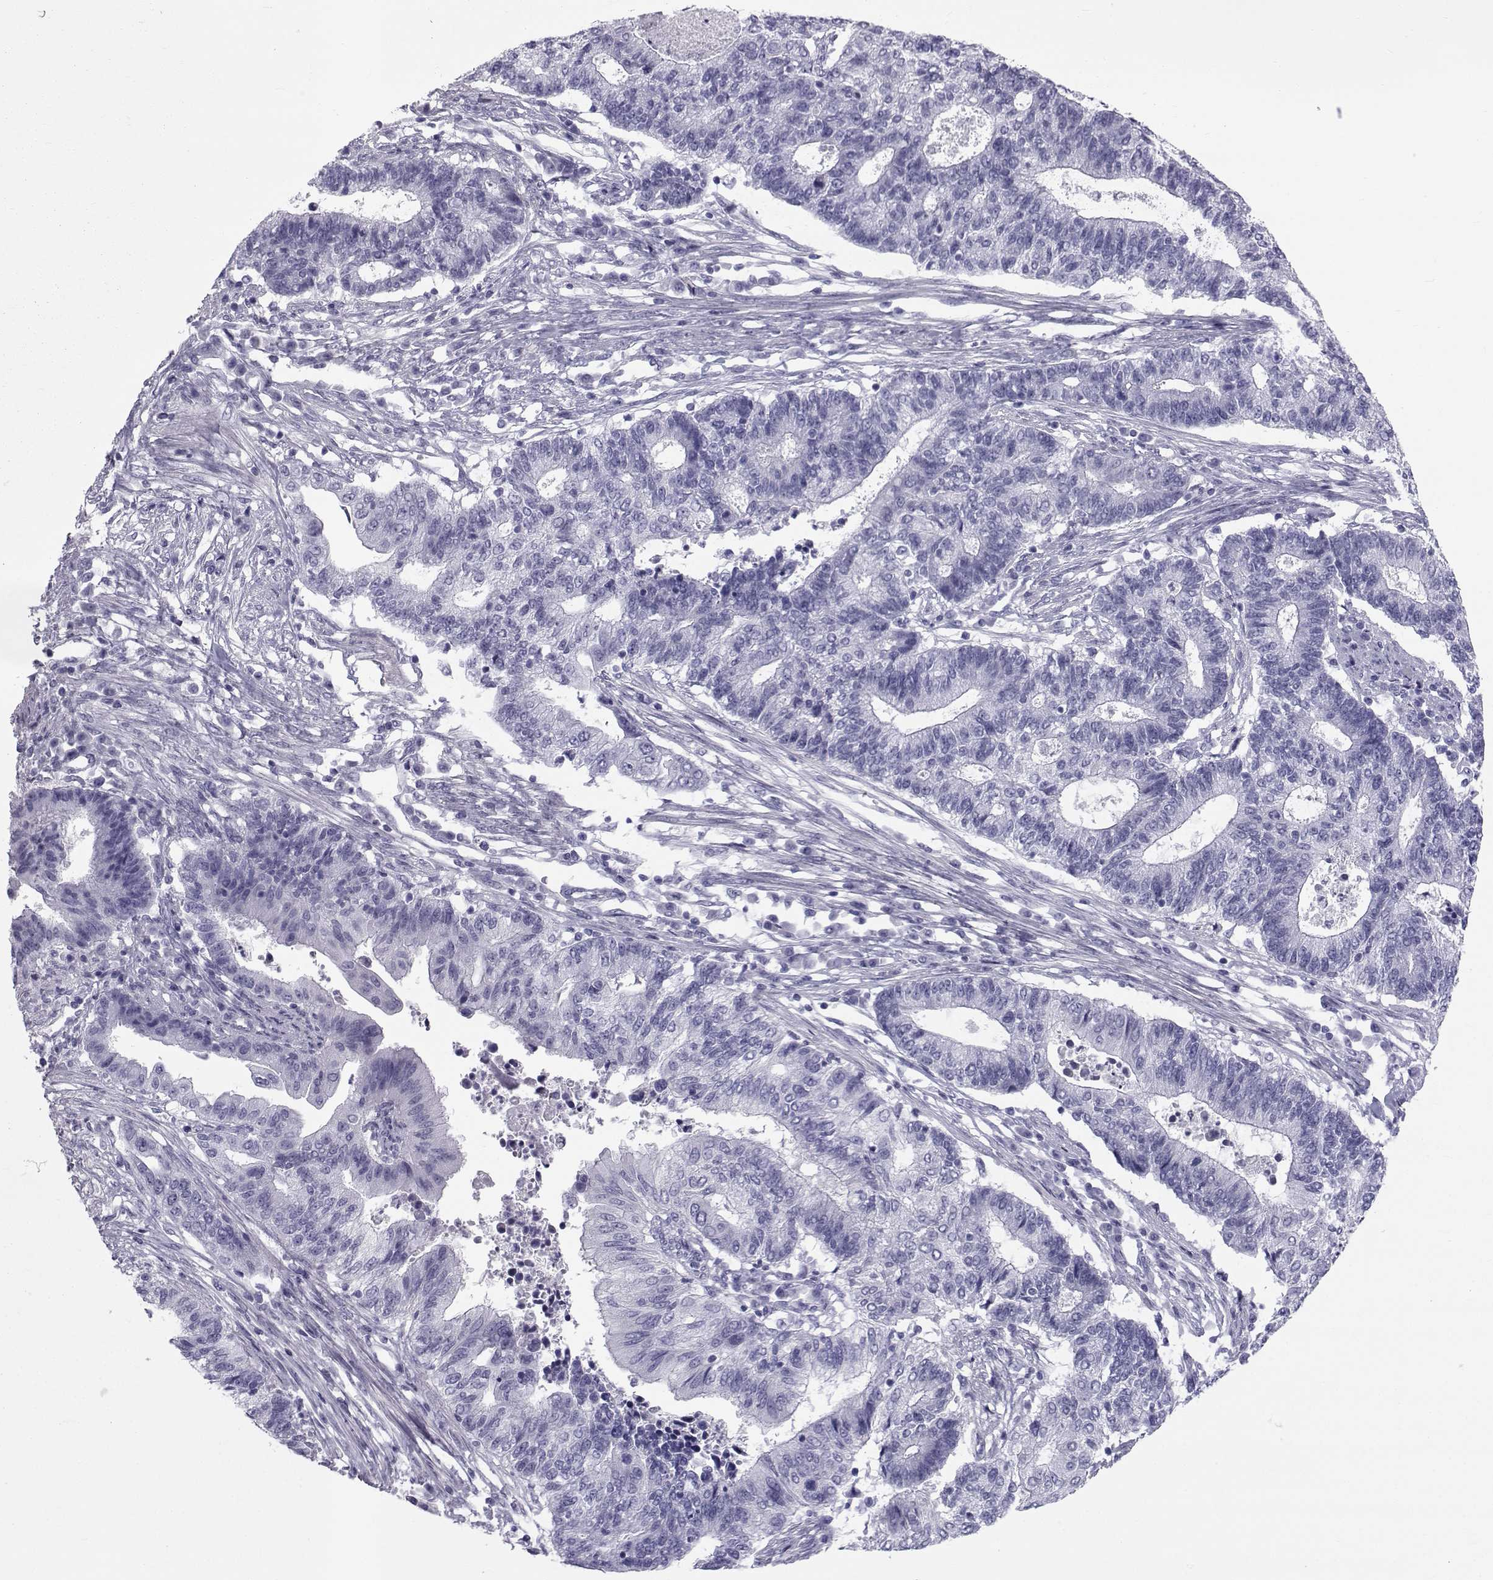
{"staining": {"intensity": "negative", "quantity": "none", "location": "none"}, "tissue": "endometrial cancer", "cell_type": "Tumor cells", "image_type": "cancer", "snomed": [{"axis": "morphology", "description": "Adenocarcinoma, NOS"}, {"axis": "topography", "description": "Uterus"}, {"axis": "topography", "description": "Endometrium"}], "caption": "Tumor cells show no significant protein staining in endometrial cancer.", "gene": "SPANXD", "patient": {"sex": "female", "age": 54}}